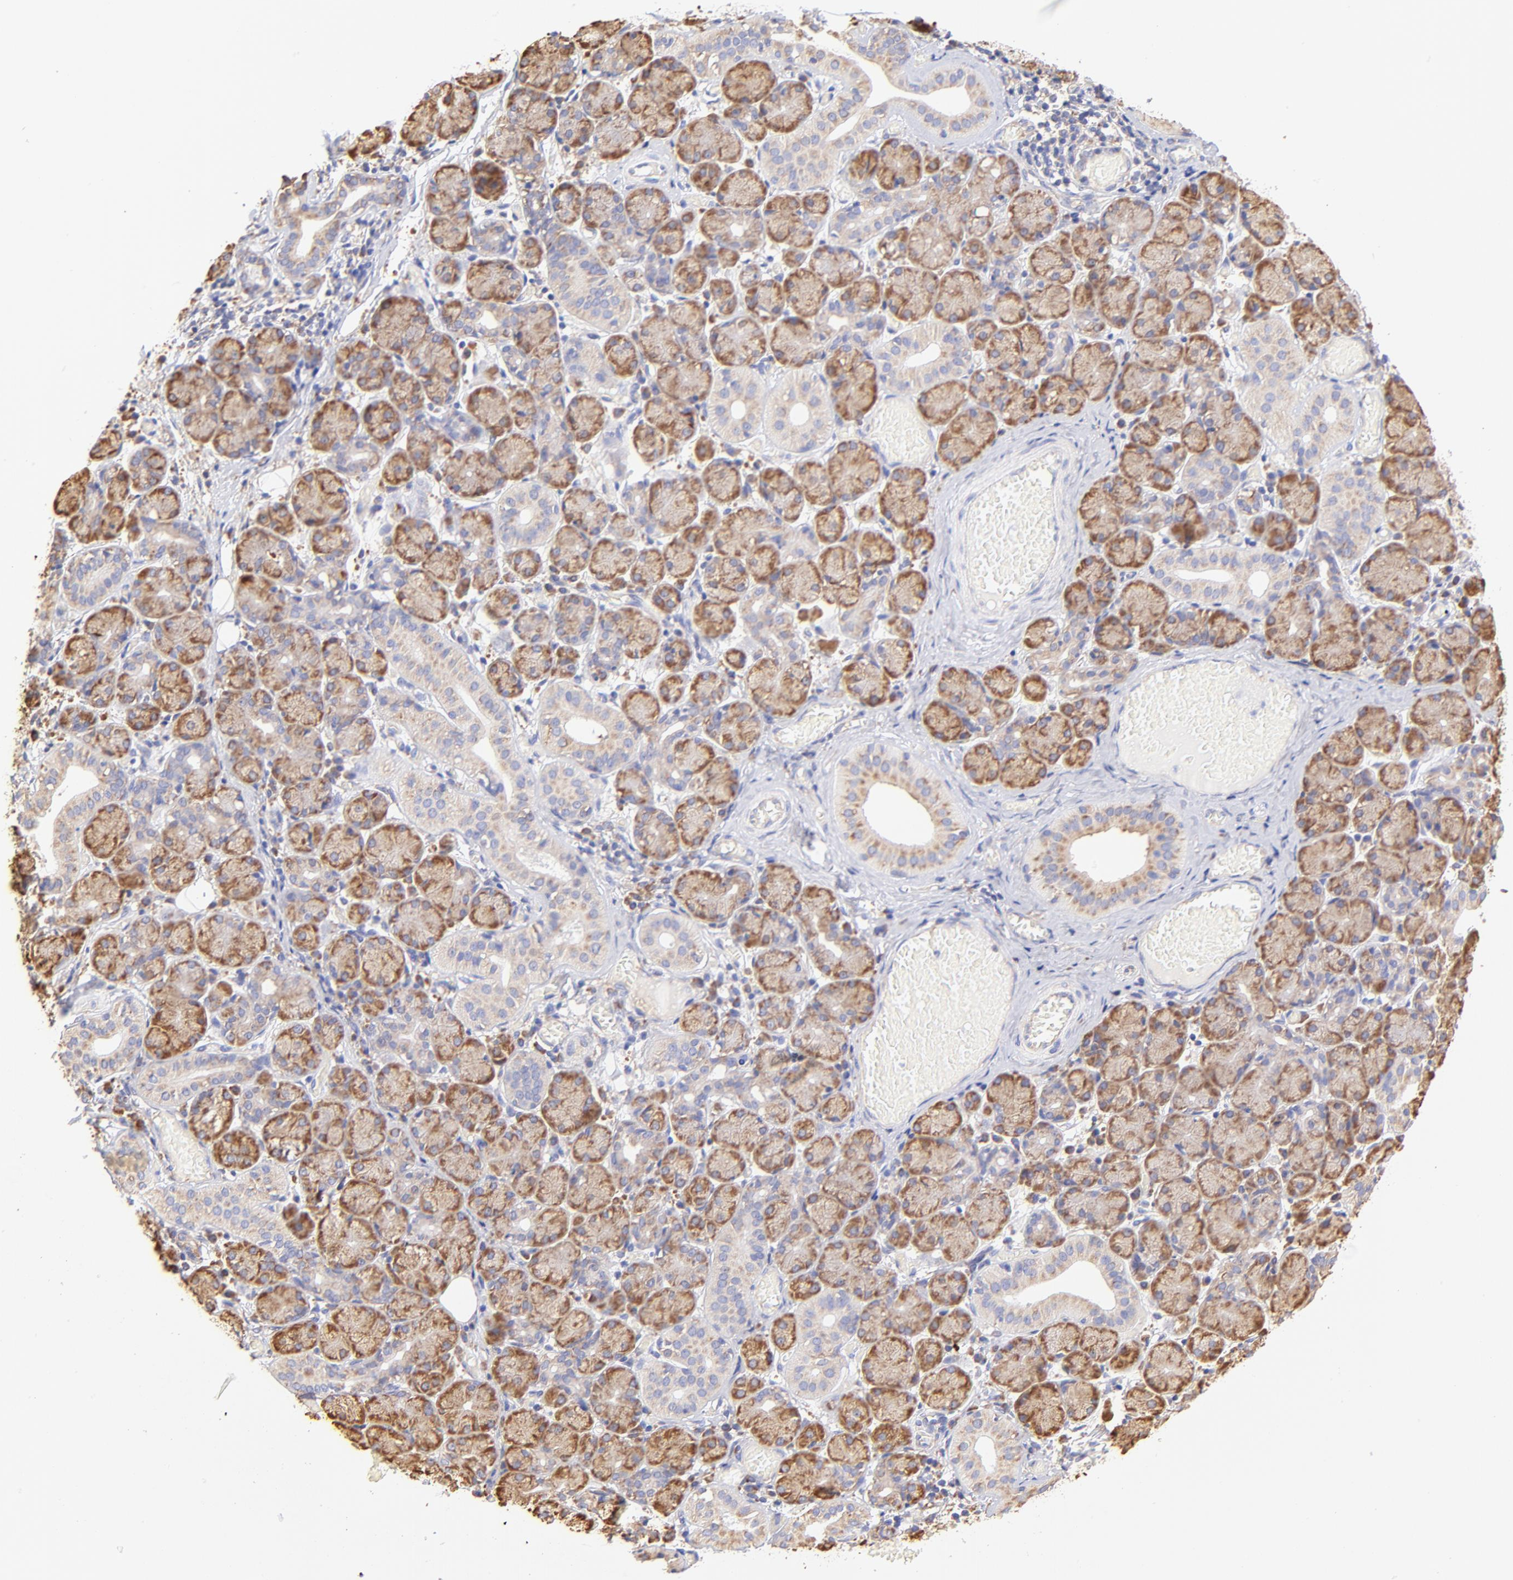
{"staining": {"intensity": "moderate", "quantity": ">75%", "location": "cytoplasmic/membranous"}, "tissue": "salivary gland", "cell_type": "Glandular cells", "image_type": "normal", "snomed": [{"axis": "morphology", "description": "Normal tissue, NOS"}, {"axis": "topography", "description": "Salivary gland"}], "caption": "The histopathology image reveals a brown stain indicating the presence of a protein in the cytoplasmic/membranous of glandular cells in salivary gland. (IHC, brightfield microscopy, high magnification).", "gene": "RPL30", "patient": {"sex": "female", "age": 24}}